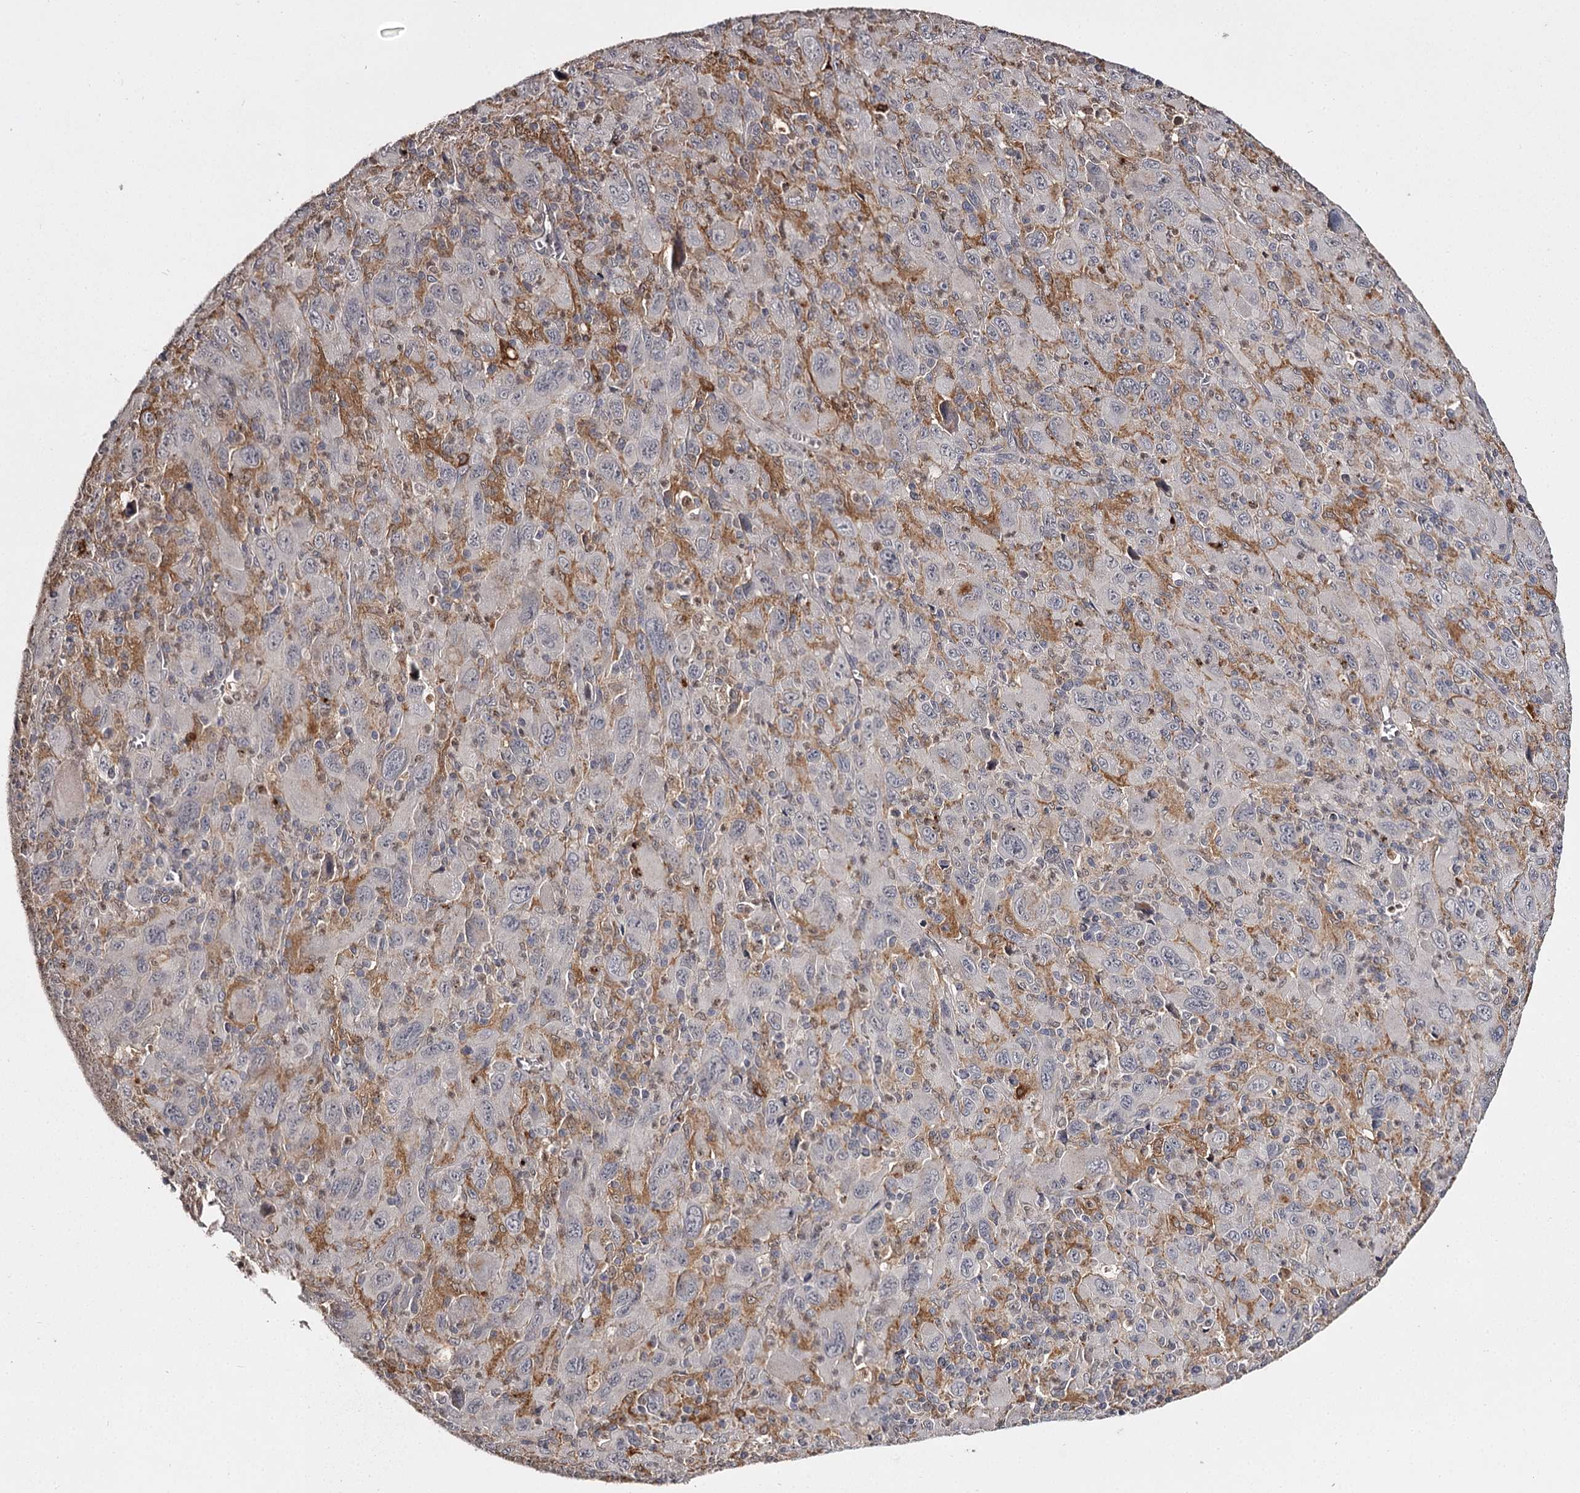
{"staining": {"intensity": "negative", "quantity": "none", "location": "none"}, "tissue": "melanoma", "cell_type": "Tumor cells", "image_type": "cancer", "snomed": [{"axis": "morphology", "description": "Malignant melanoma, Metastatic site"}, {"axis": "topography", "description": "Skin"}], "caption": "An immunohistochemistry photomicrograph of malignant melanoma (metastatic site) is shown. There is no staining in tumor cells of malignant melanoma (metastatic site). (IHC, brightfield microscopy, high magnification).", "gene": "SLC32A1", "patient": {"sex": "female", "age": 56}}